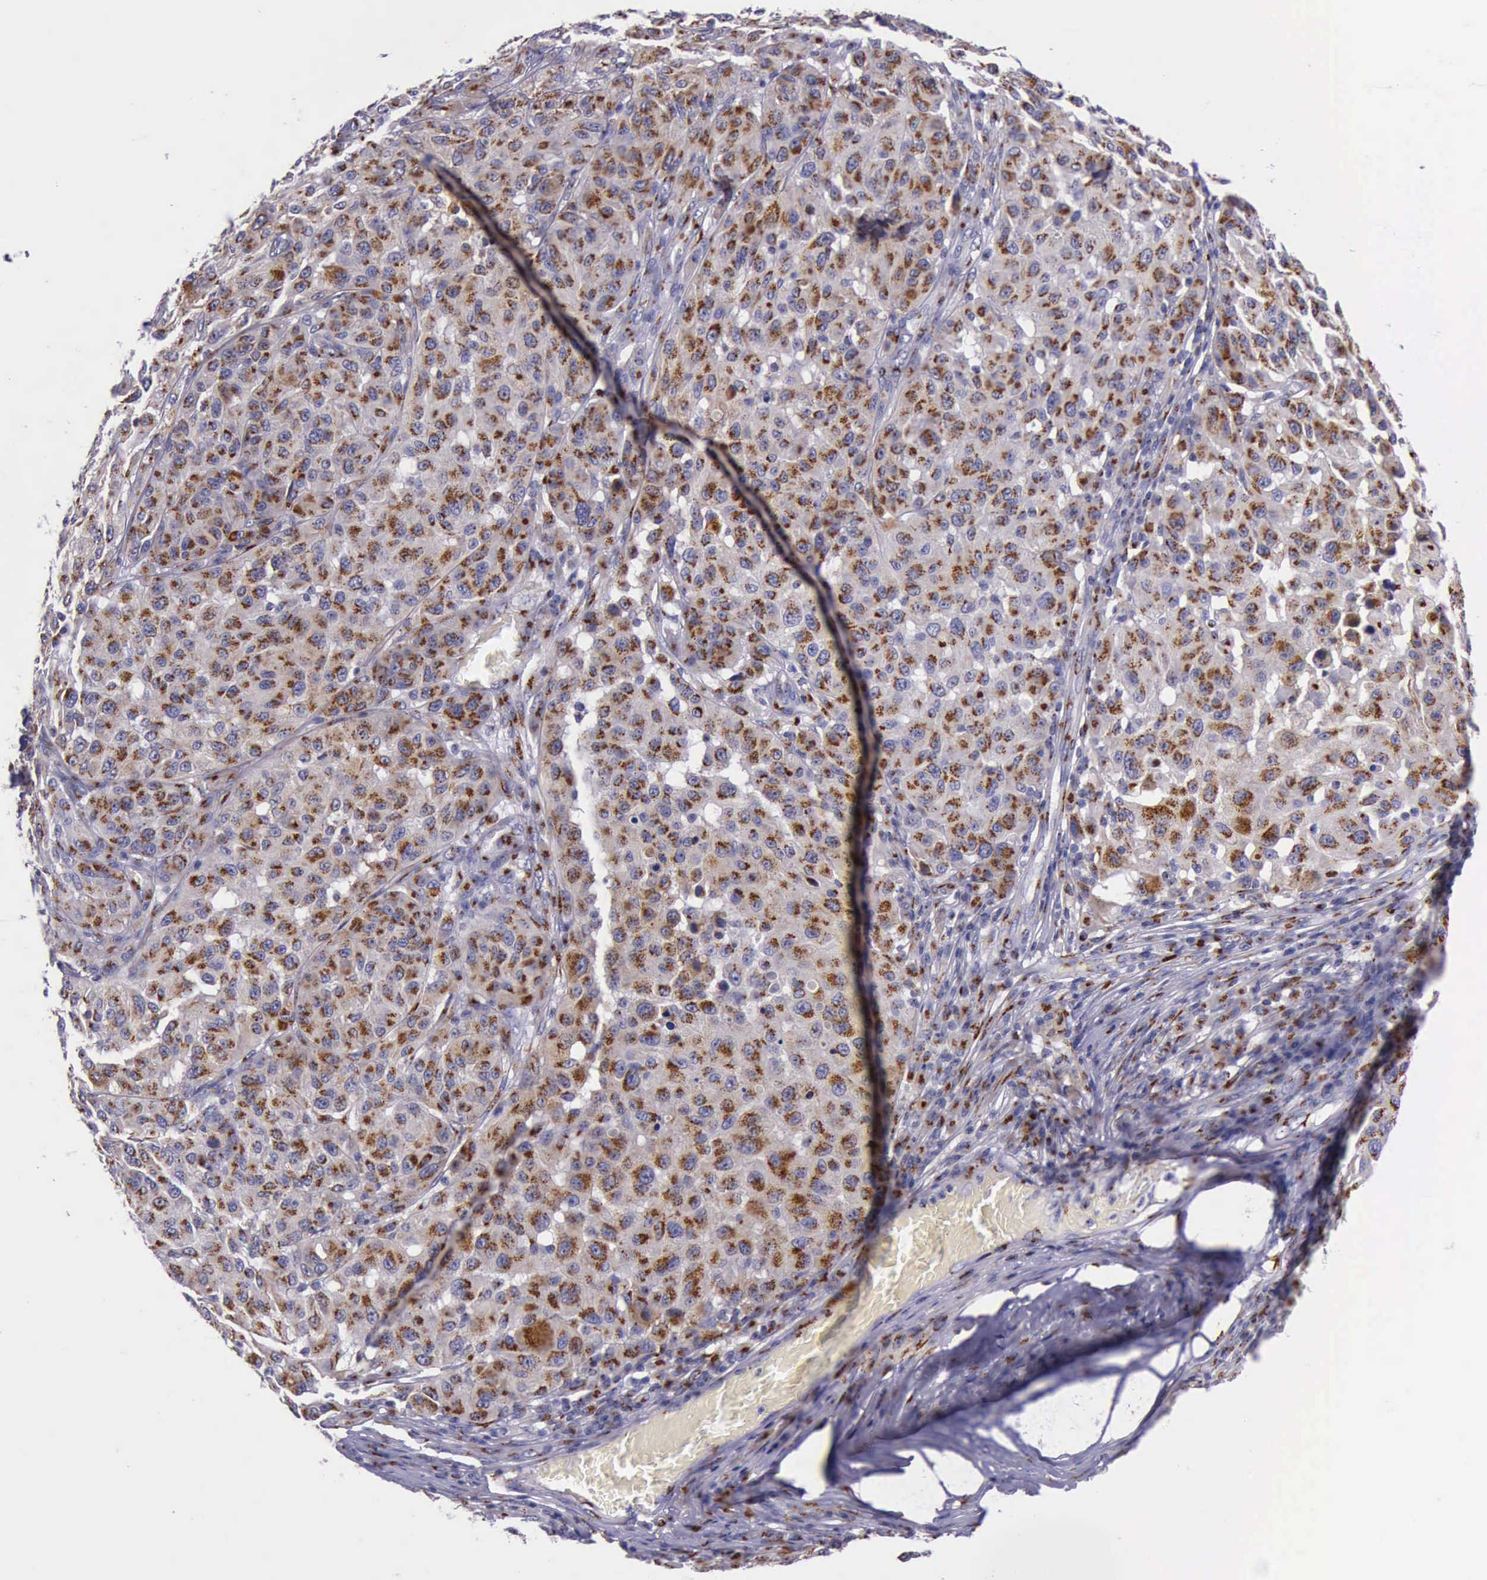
{"staining": {"intensity": "strong", "quantity": ">75%", "location": "cytoplasmic/membranous"}, "tissue": "melanoma", "cell_type": "Tumor cells", "image_type": "cancer", "snomed": [{"axis": "morphology", "description": "Malignant melanoma, NOS"}, {"axis": "topography", "description": "Skin"}], "caption": "Immunohistochemical staining of melanoma shows high levels of strong cytoplasmic/membranous protein staining in about >75% of tumor cells. (IHC, brightfield microscopy, high magnification).", "gene": "GOLGA5", "patient": {"sex": "female", "age": 77}}